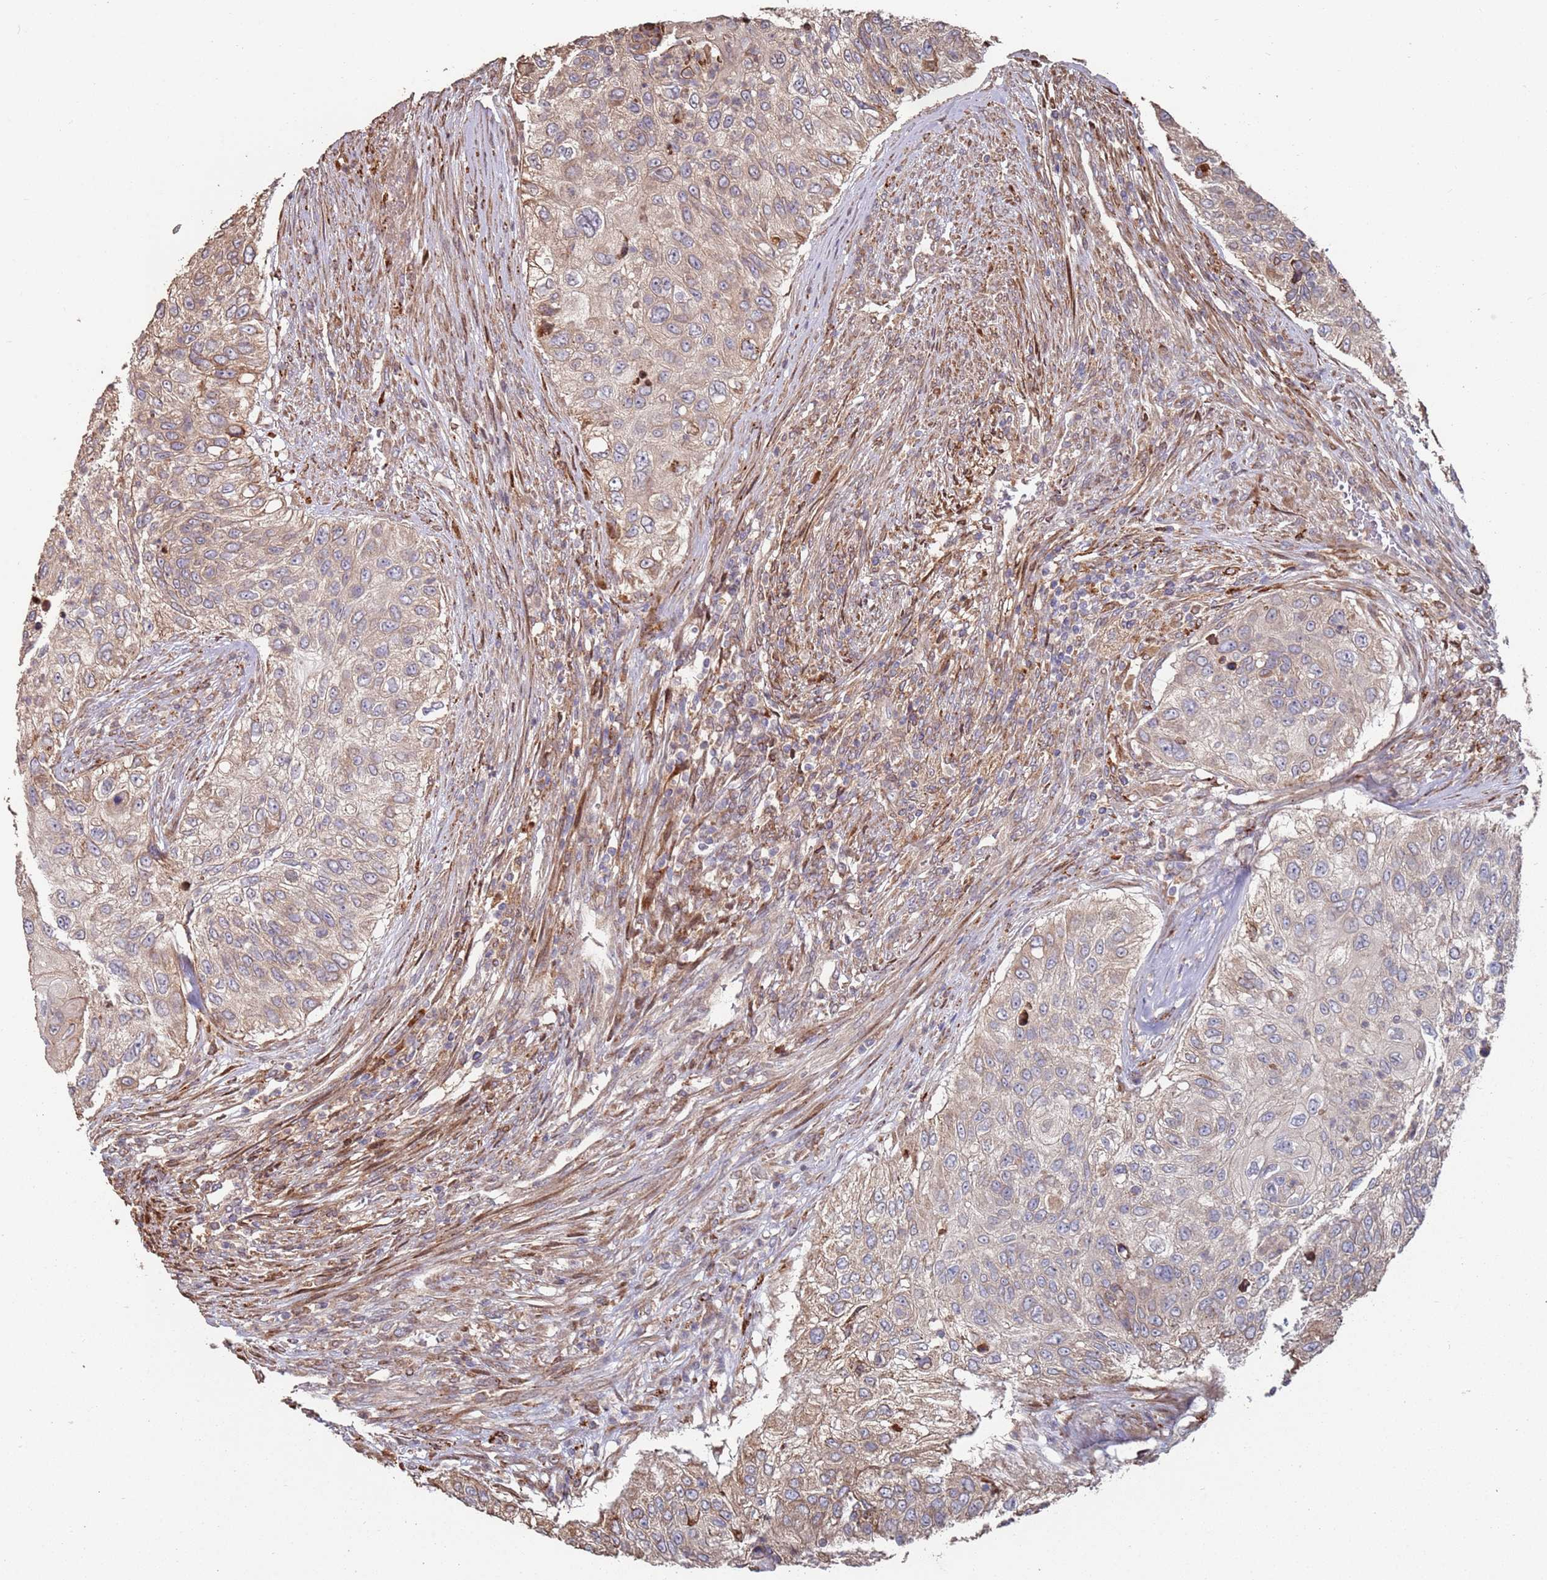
{"staining": {"intensity": "moderate", "quantity": ">75%", "location": "cytoplasmic/membranous"}, "tissue": "urothelial cancer", "cell_type": "Tumor cells", "image_type": "cancer", "snomed": [{"axis": "morphology", "description": "Urothelial carcinoma, High grade"}, {"axis": "topography", "description": "Urinary bladder"}], "caption": "A photomicrograph of high-grade urothelial carcinoma stained for a protein displays moderate cytoplasmic/membranous brown staining in tumor cells.", "gene": "LACC1", "patient": {"sex": "female", "age": 60}}